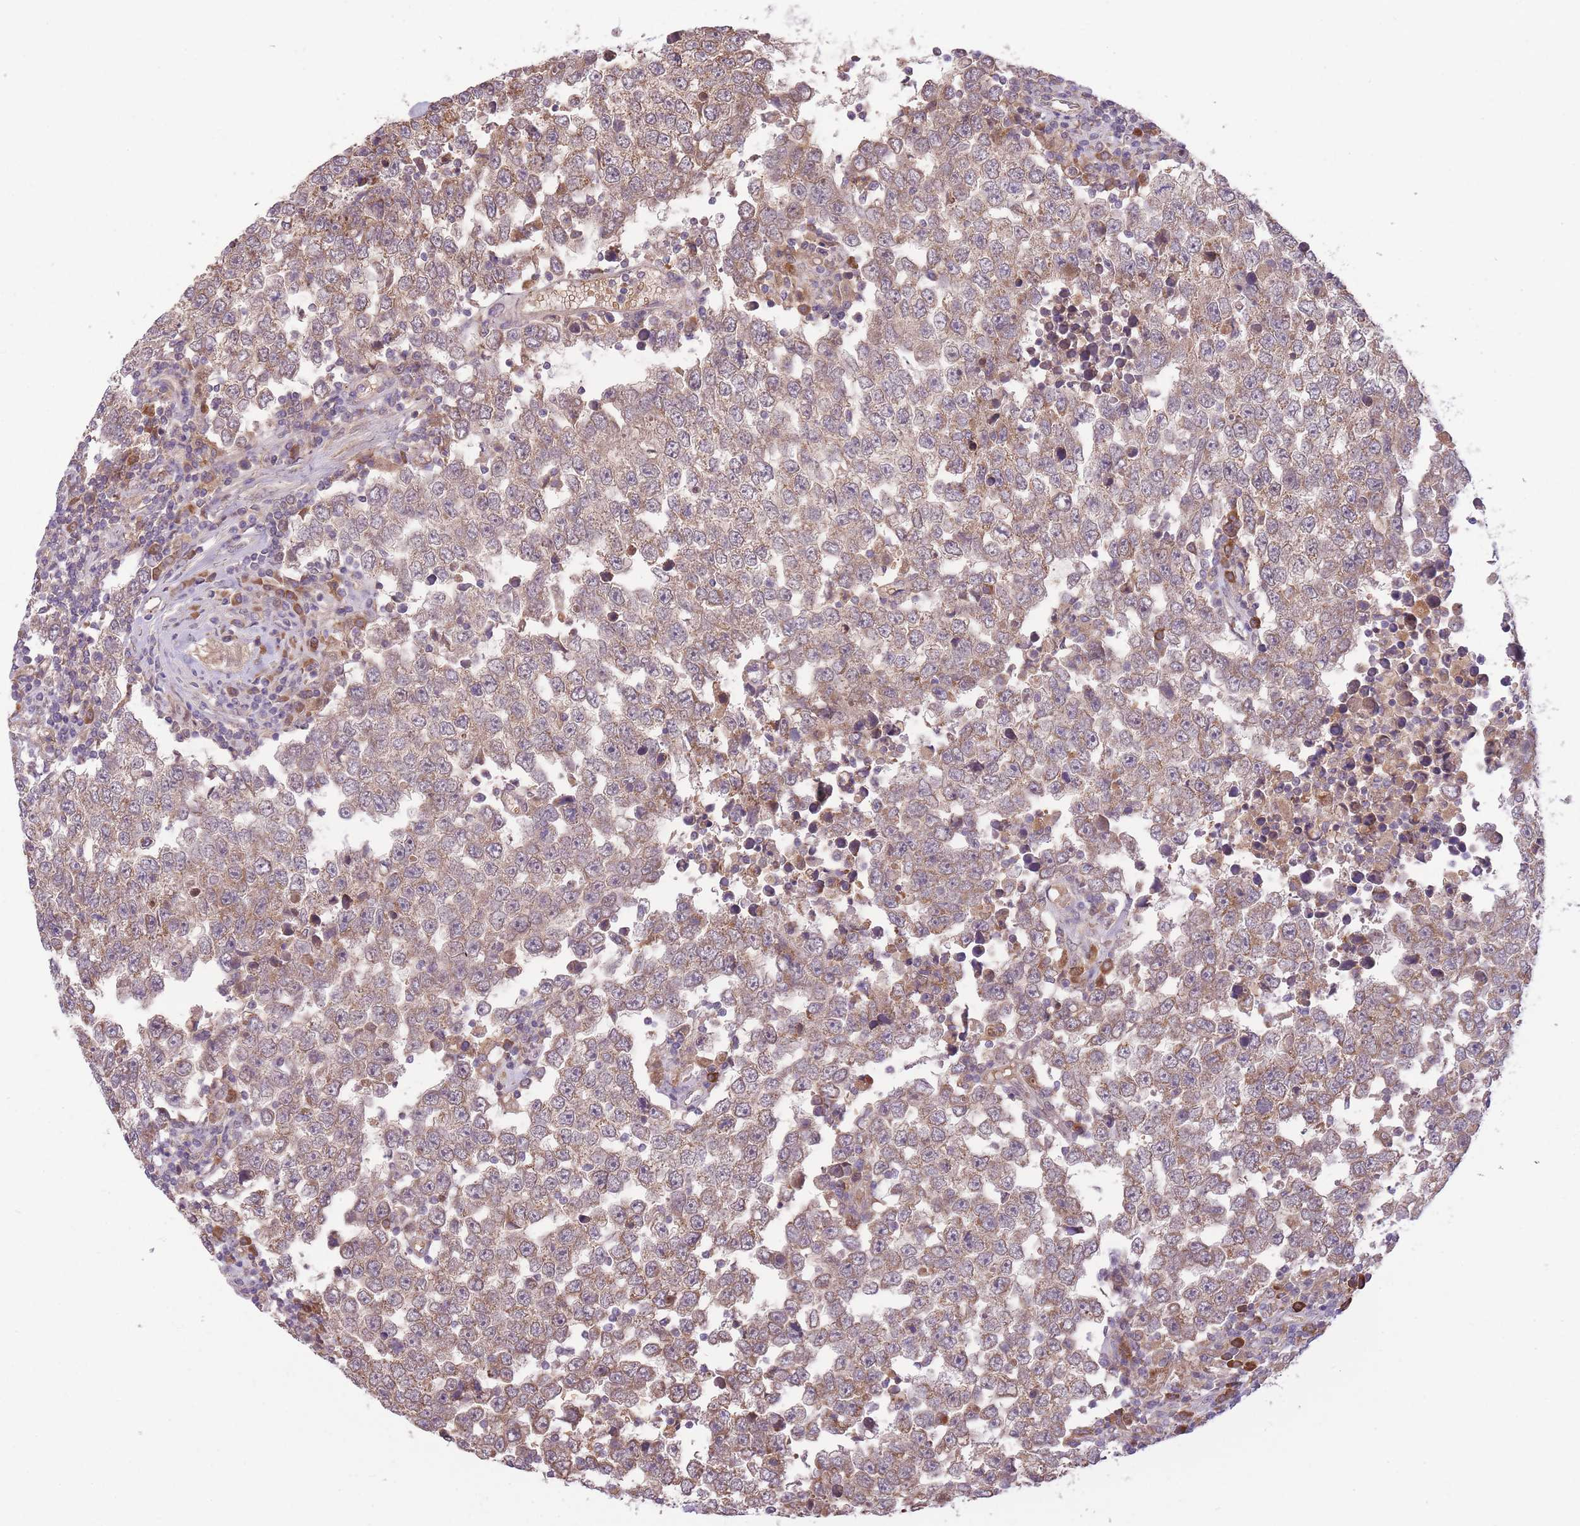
{"staining": {"intensity": "weak", "quantity": ">75%", "location": "cytoplasmic/membranous"}, "tissue": "testis cancer", "cell_type": "Tumor cells", "image_type": "cancer", "snomed": [{"axis": "morphology", "description": "Seminoma, NOS"}, {"axis": "morphology", "description": "Carcinoma, Embryonal, NOS"}, {"axis": "topography", "description": "Testis"}], "caption": "High-power microscopy captured an immunohistochemistry histopathology image of embryonal carcinoma (testis), revealing weak cytoplasmic/membranous positivity in about >75% of tumor cells.", "gene": "POLR3F", "patient": {"sex": "male", "age": 28}}